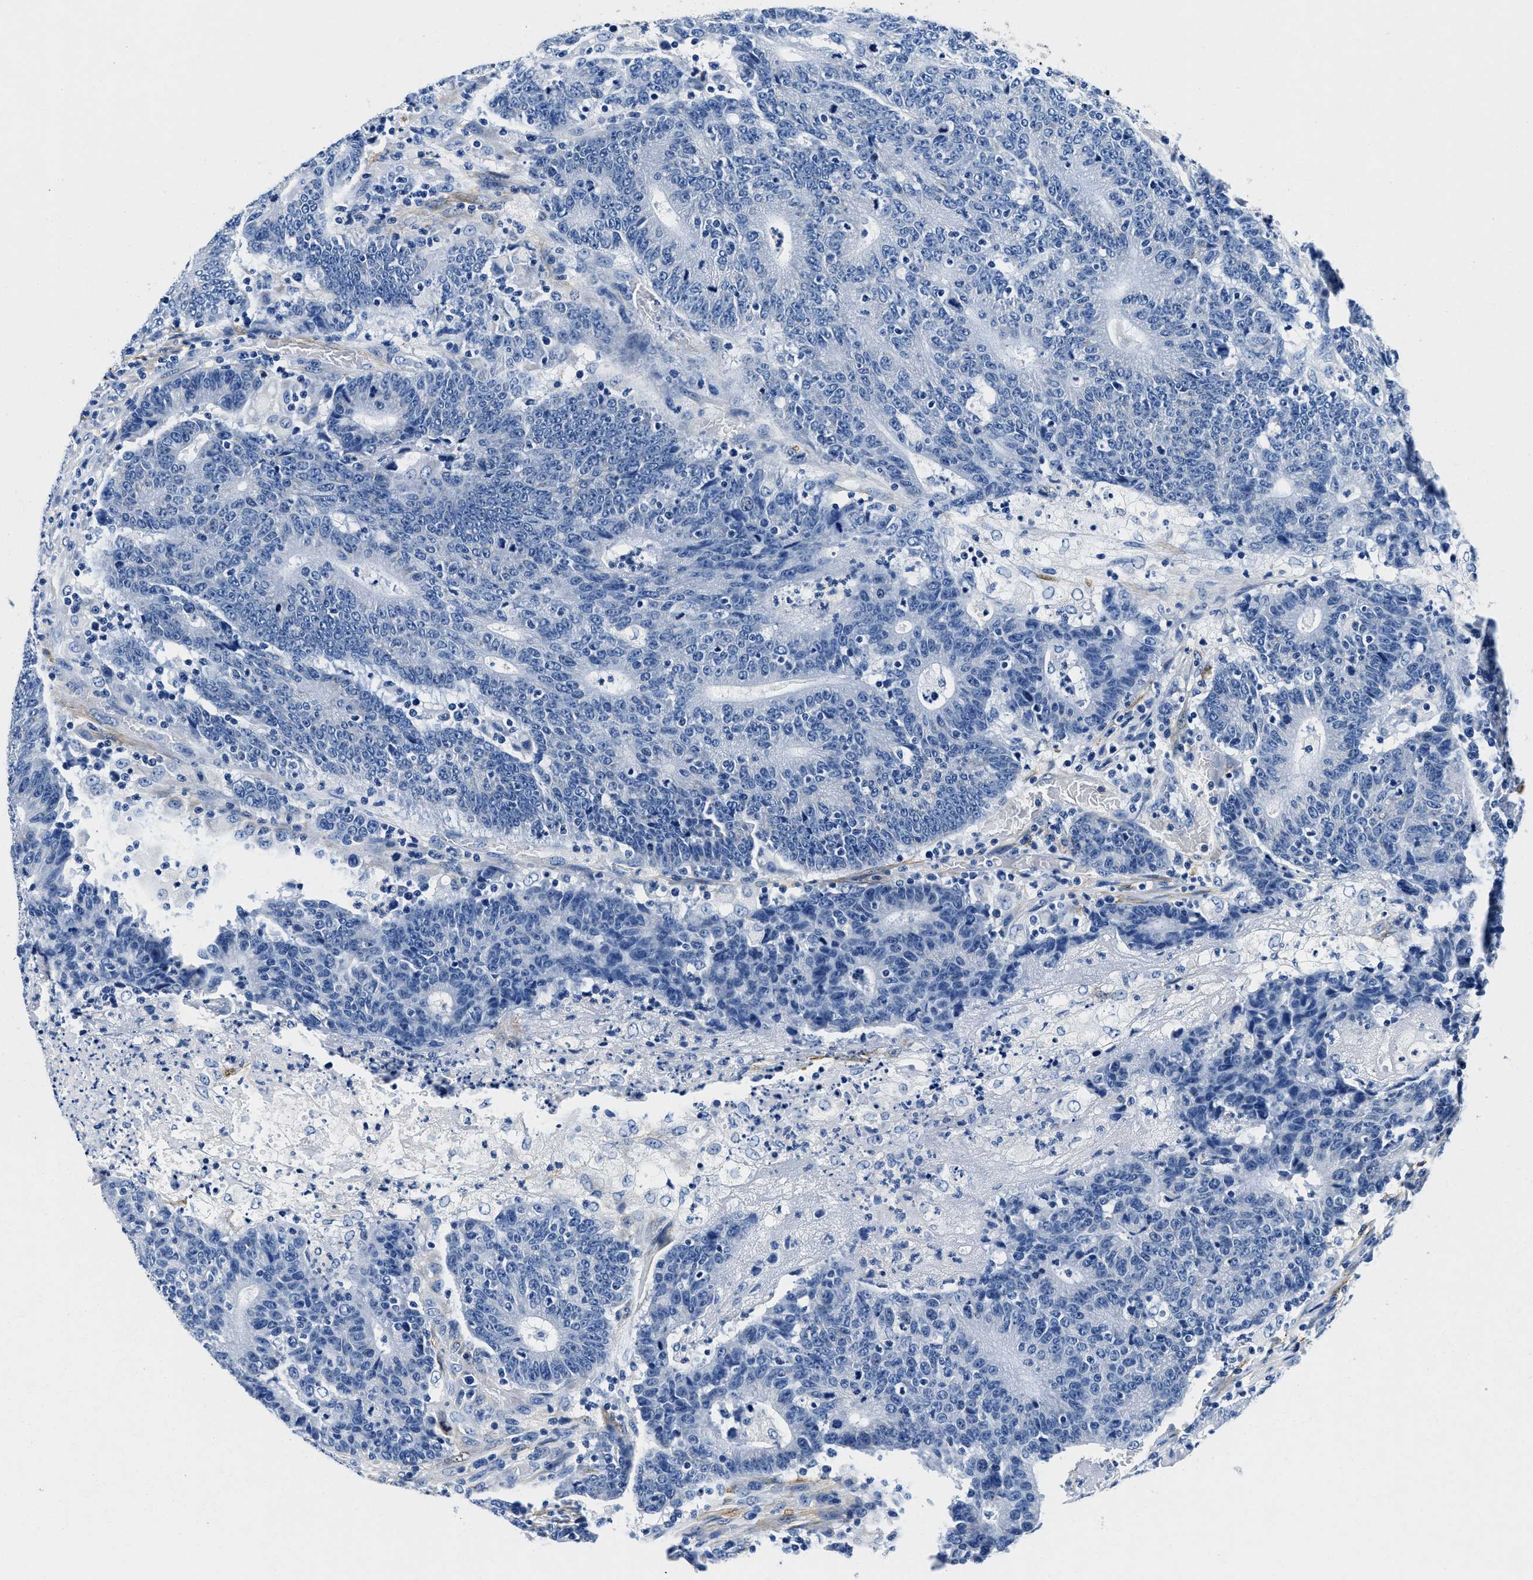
{"staining": {"intensity": "negative", "quantity": "none", "location": "none"}, "tissue": "colorectal cancer", "cell_type": "Tumor cells", "image_type": "cancer", "snomed": [{"axis": "morphology", "description": "Normal tissue, NOS"}, {"axis": "morphology", "description": "Adenocarcinoma, NOS"}, {"axis": "topography", "description": "Colon"}], "caption": "High magnification brightfield microscopy of colorectal adenocarcinoma stained with DAB (brown) and counterstained with hematoxylin (blue): tumor cells show no significant positivity. (DAB (3,3'-diaminobenzidine) immunohistochemistry (IHC) visualized using brightfield microscopy, high magnification).", "gene": "TEX261", "patient": {"sex": "female", "age": 75}}